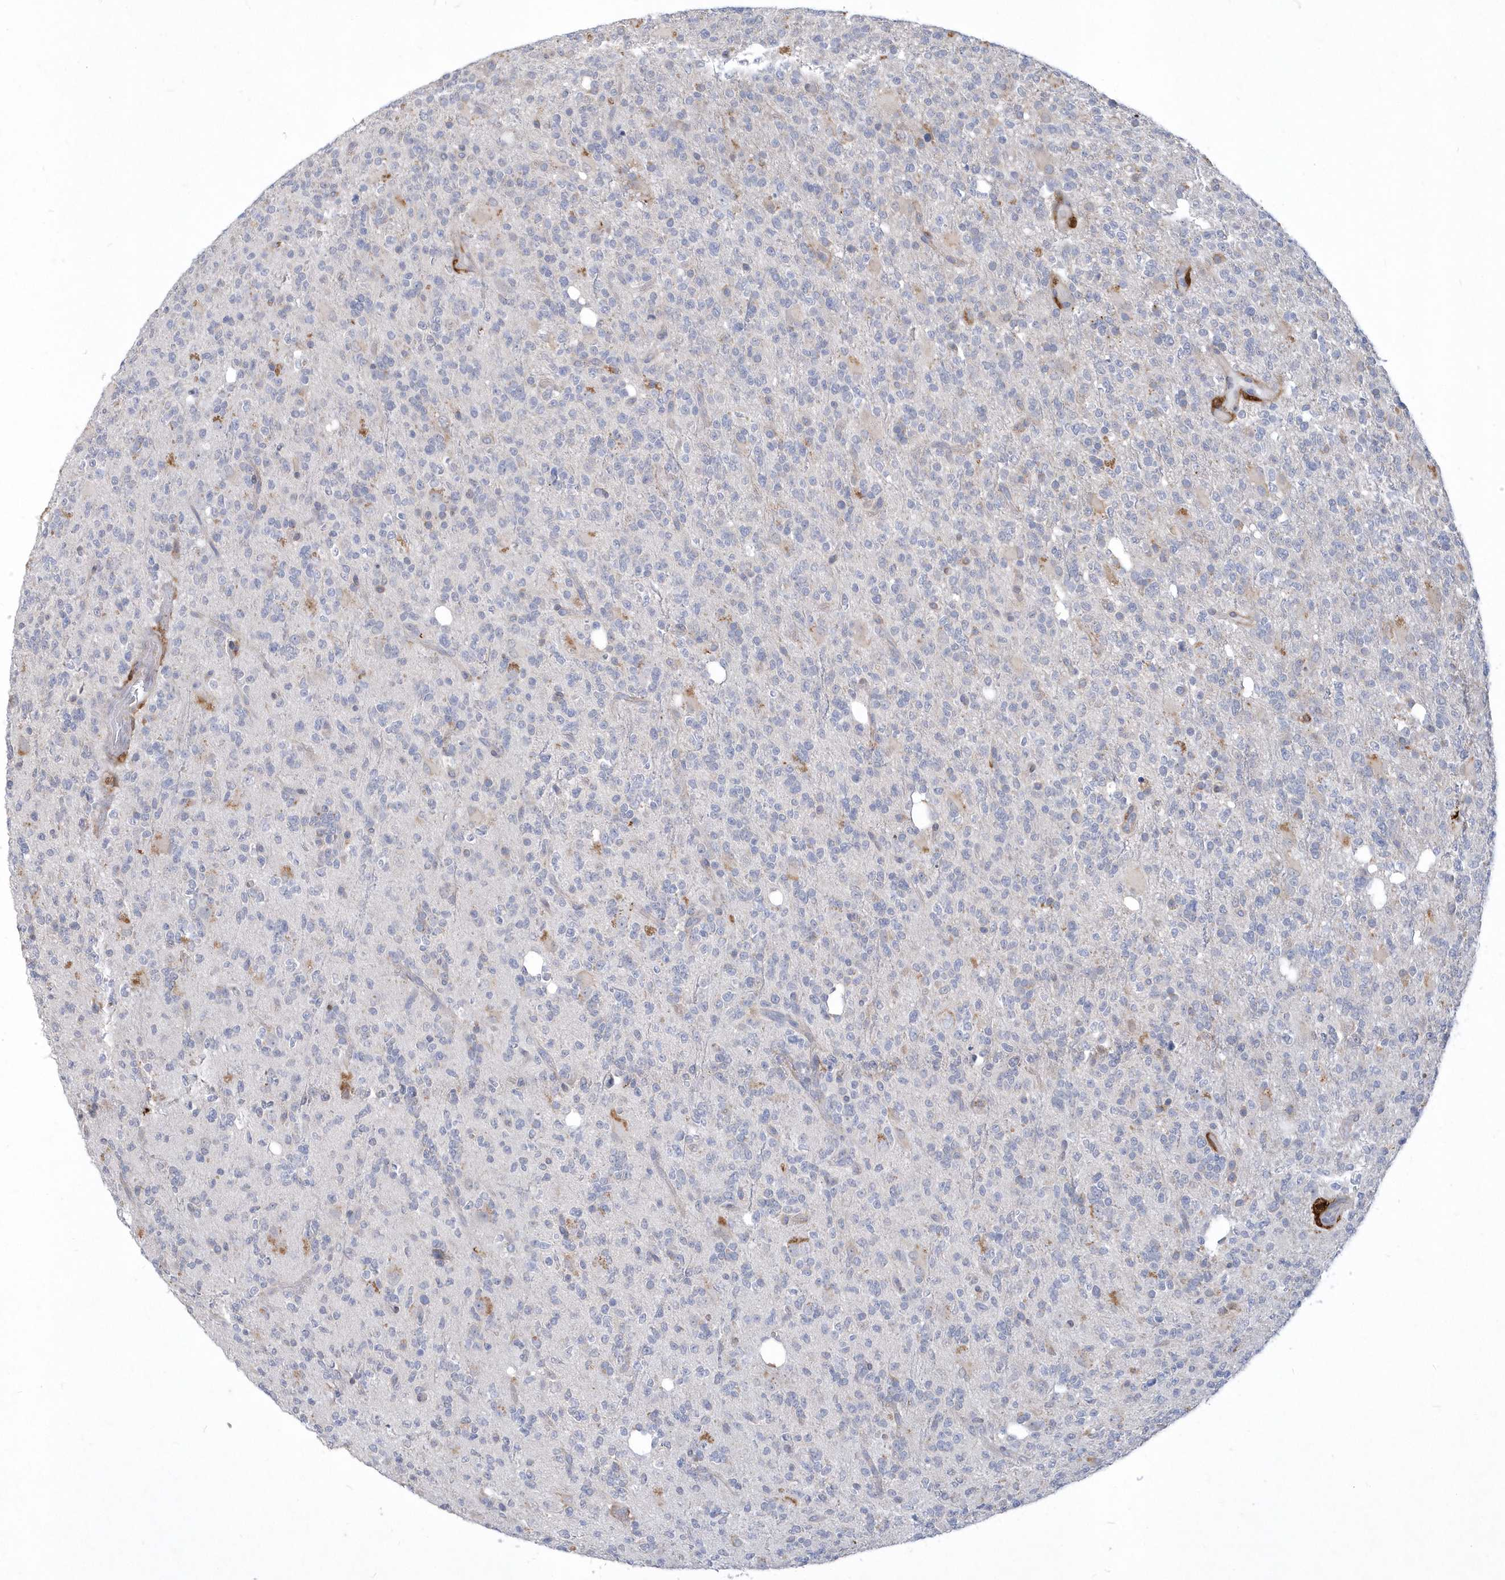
{"staining": {"intensity": "negative", "quantity": "none", "location": "none"}, "tissue": "glioma", "cell_type": "Tumor cells", "image_type": "cancer", "snomed": [{"axis": "morphology", "description": "Glioma, malignant, High grade"}, {"axis": "topography", "description": "Brain"}], "caption": "Immunohistochemistry (IHC) photomicrograph of human malignant glioma (high-grade) stained for a protein (brown), which displays no staining in tumor cells.", "gene": "TSPEAR", "patient": {"sex": "female", "age": 62}}